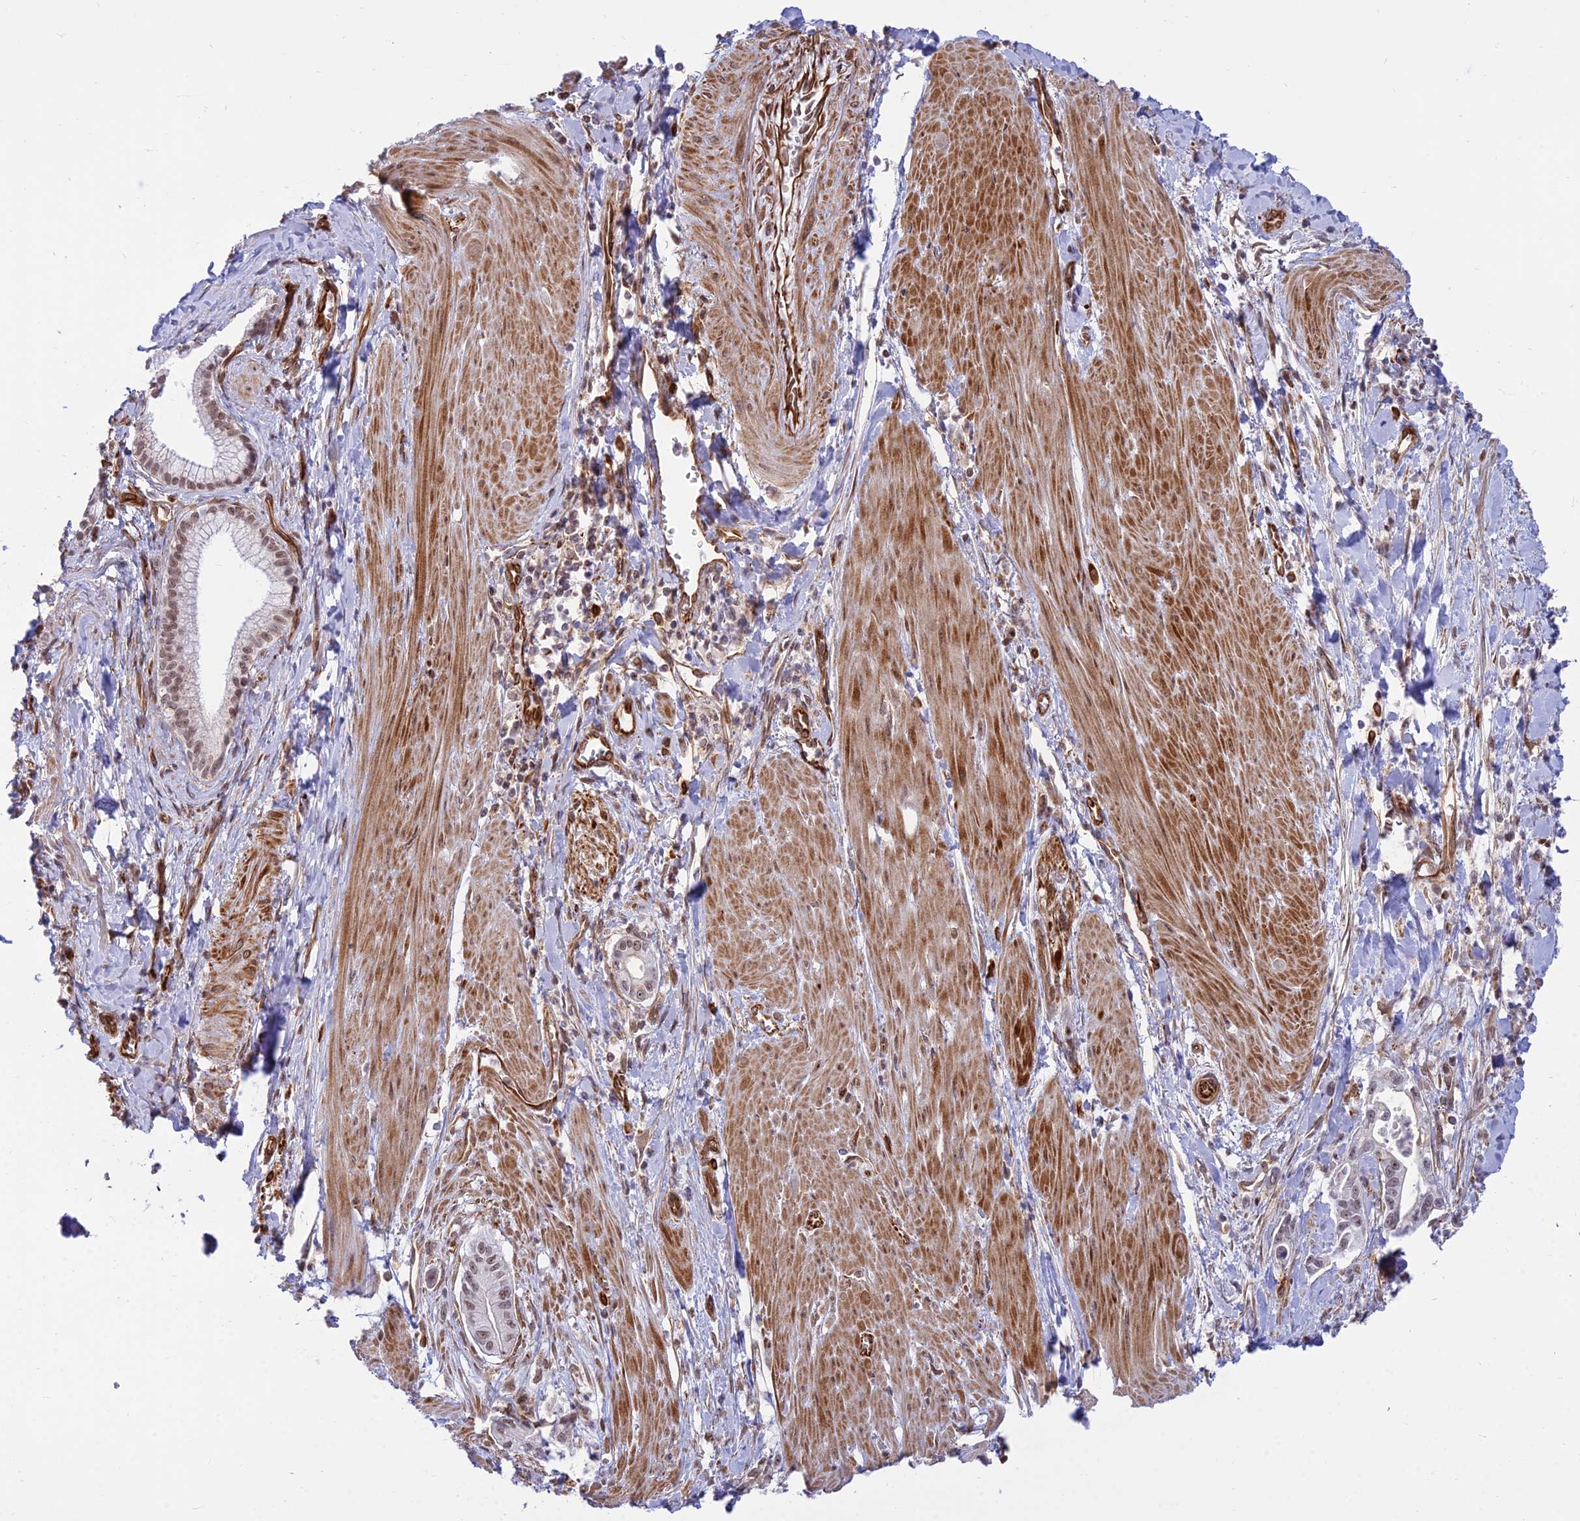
{"staining": {"intensity": "moderate", "quantity": ">75%", "location": "nuclear"}, "tissue": "pancreatic cancer", "cell_type": "Tumor cells", "image_type": "cancer", "snomed": [{"axis": "morphology", "description": "Adenocarcinoma, NOS"}, {"axis": "topography", "description": "Pancreas"}], "caption": "Pancreatic cancer stained for a protein (brown) shows moderate nuclear positive expression in about >75% of tumor cells.", "gene": "SAPCD2", "patient": {"sex": "male", "age": 78}}